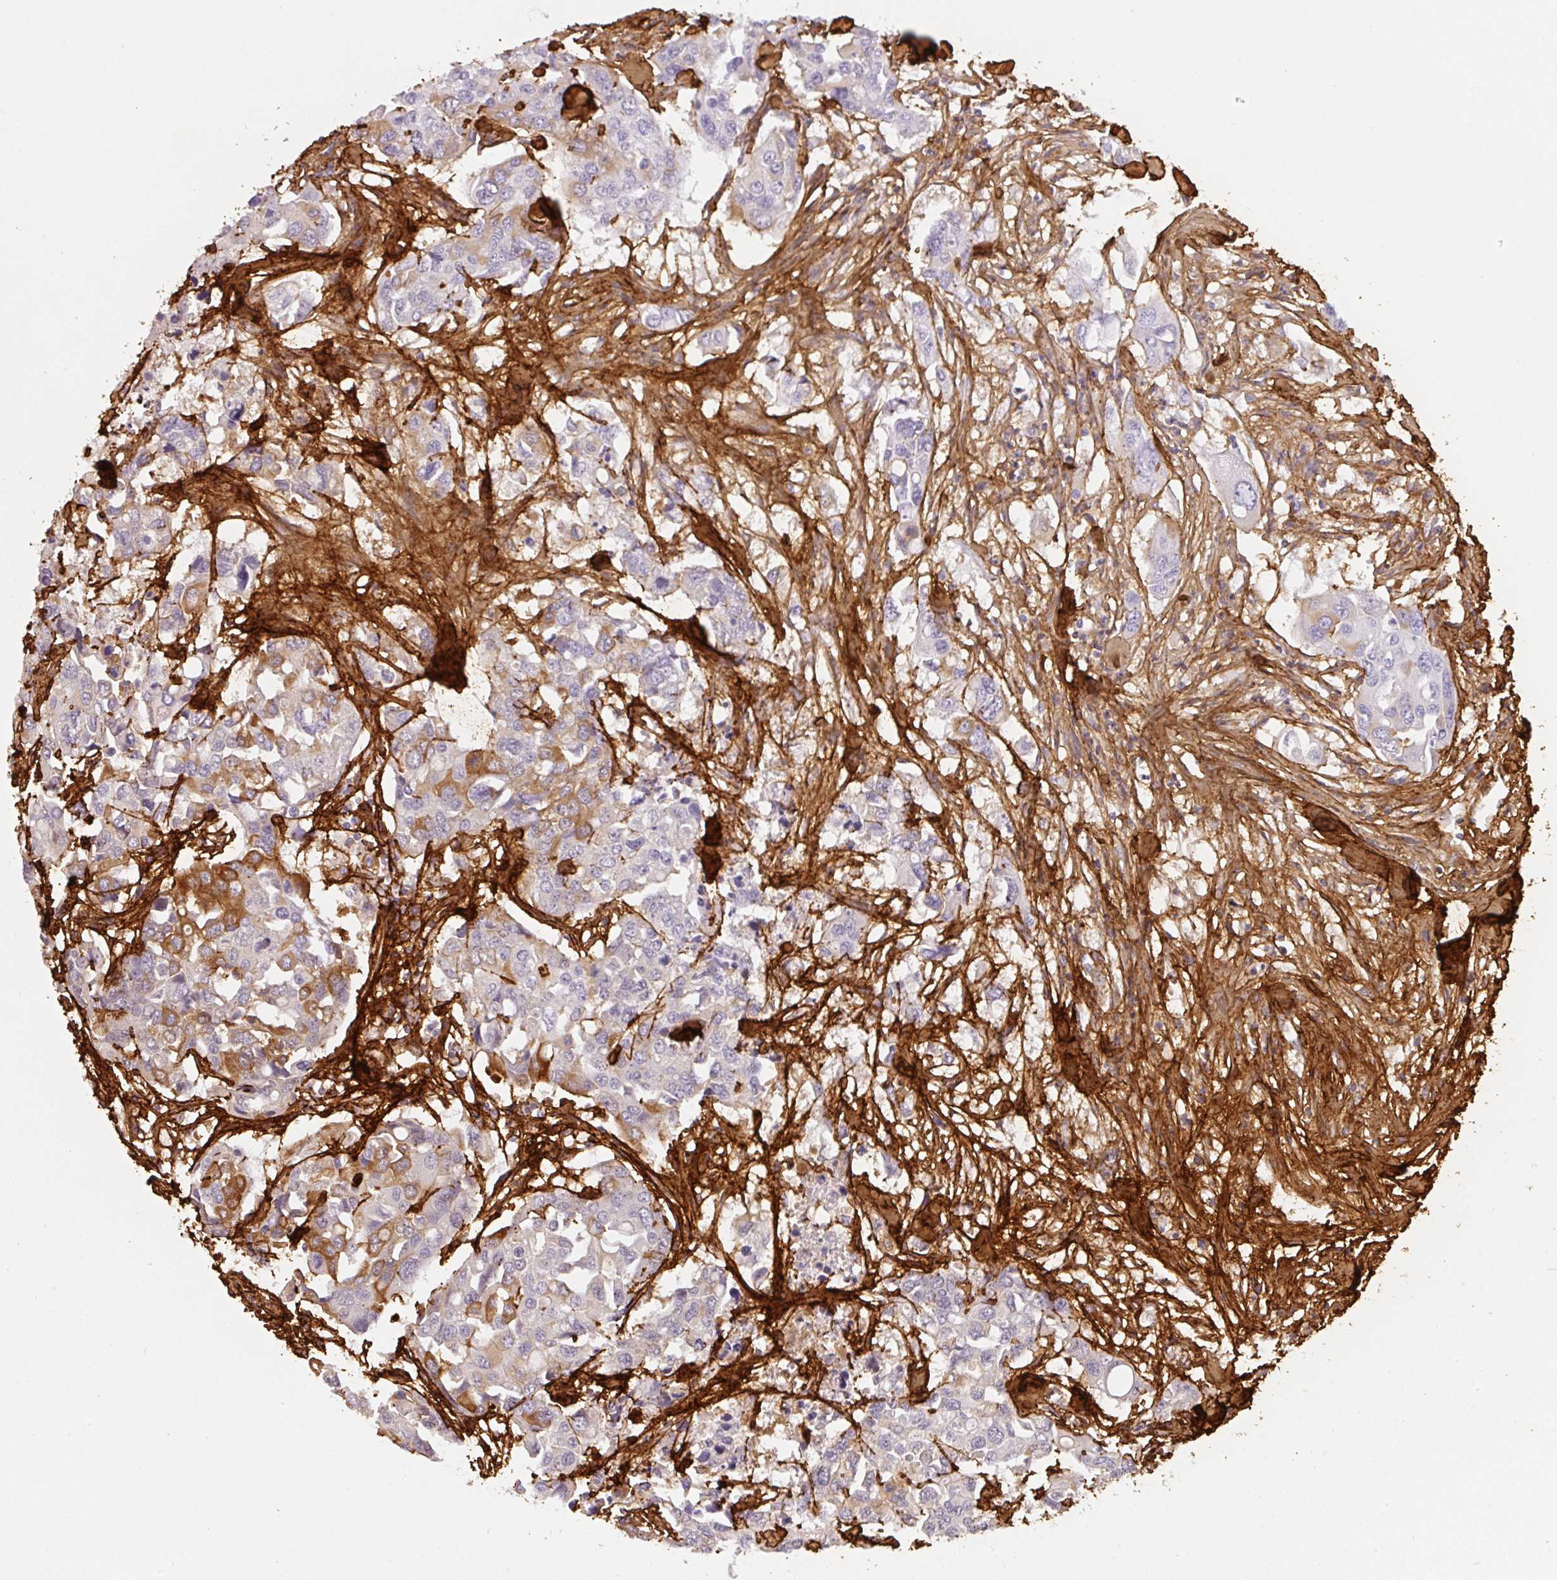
{"staining": {"intensity": "moderate", "quantity": "<25%", "location": "cytoplasmic/membranous"}, "tissue": "colorectal cancer", "cell_type": "Tumor cells", "image_type": "cancer", "snomed": [{"axis": "morphology", "description": "Adenocarcinoma, NOS"}, {"axis": "topography", "description": "Colon"}], "caption": "A photomicrograph showing moderate cytoplasmic/membranous positivity in about <25% of tumor cells in colorectal adenocarcinoma, as visualized by brown immunohistochemical staining.", "gene": "COL3A1", "patient": {"sex": "male", "age": 77}}